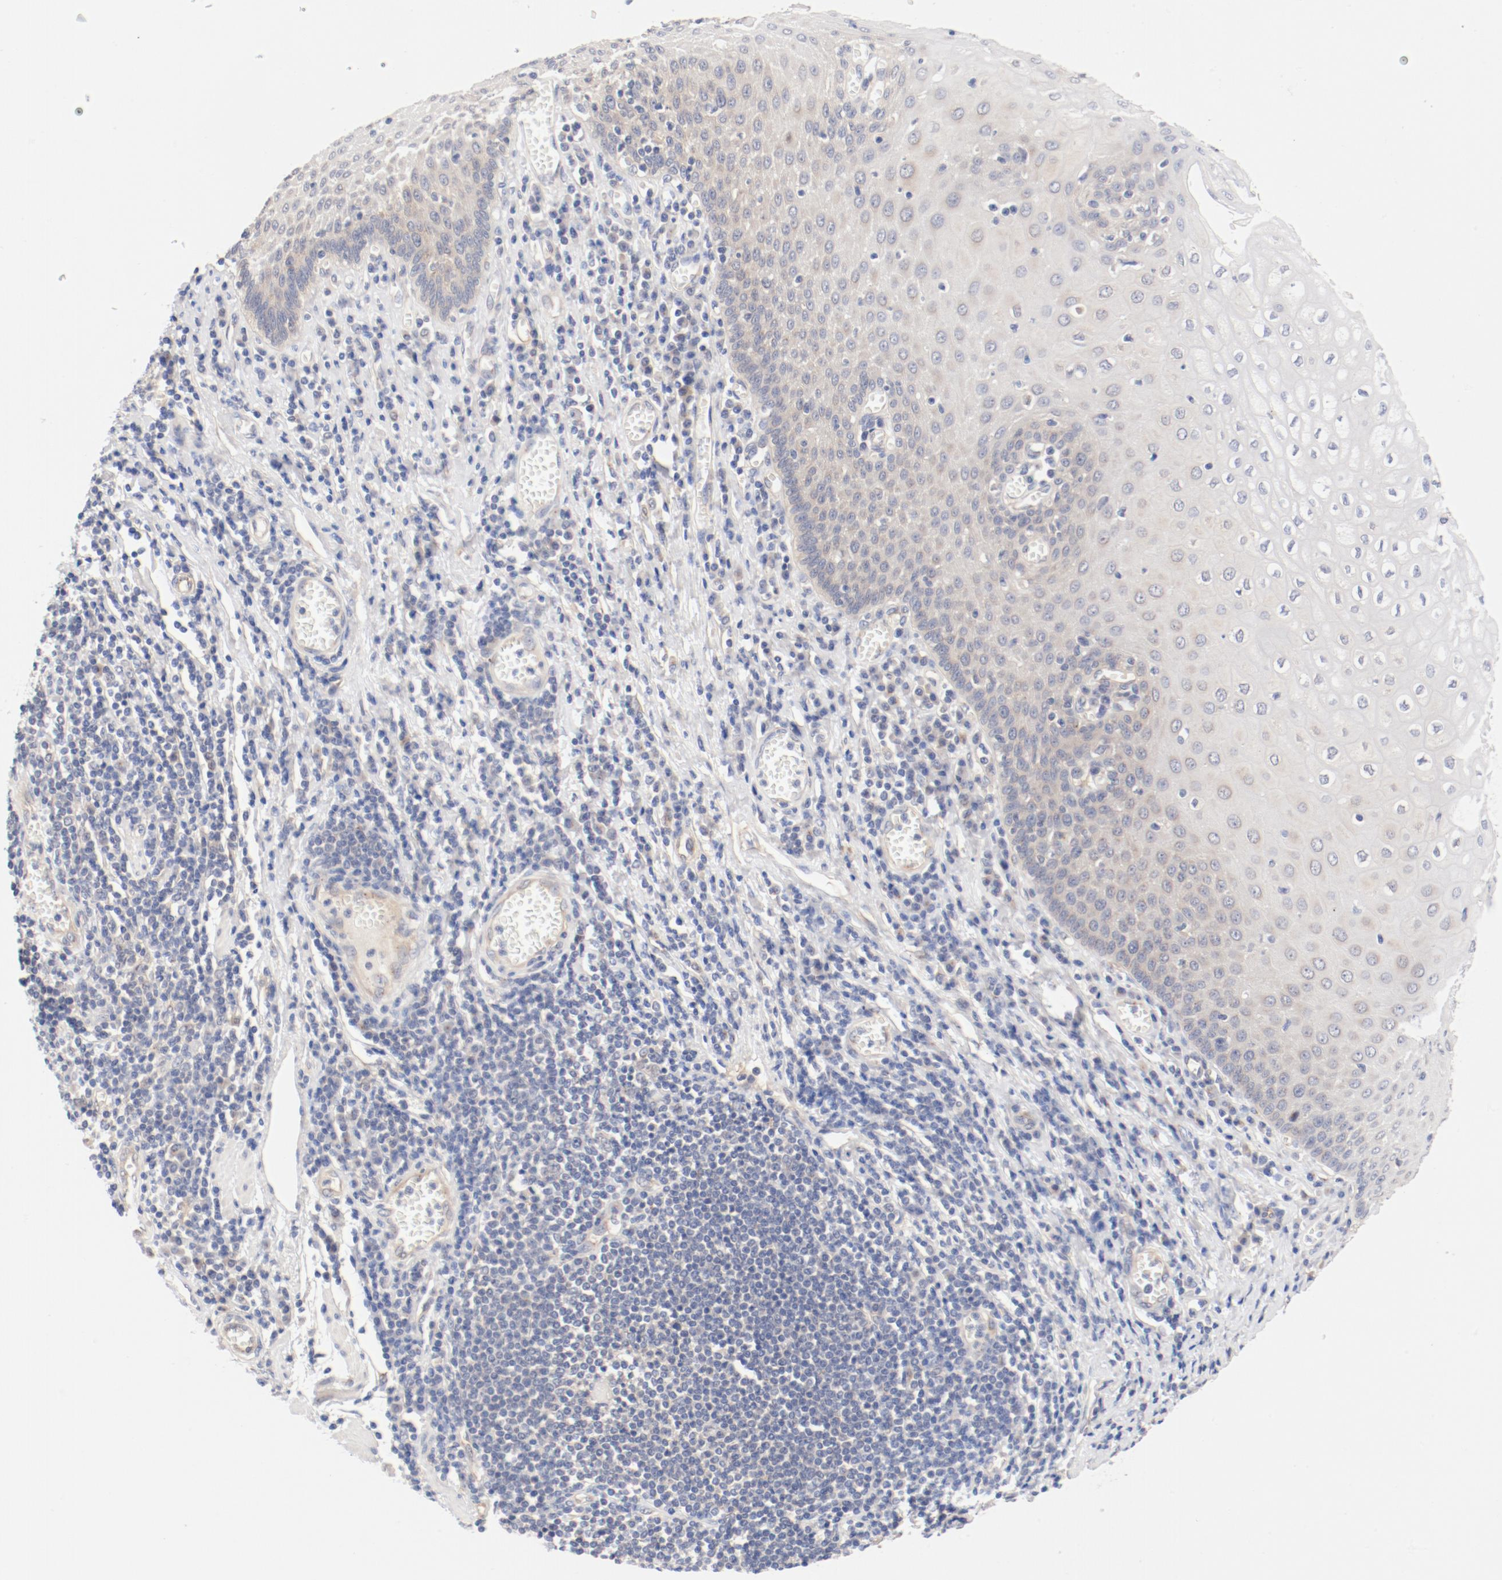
{"staining": {"intensity": "weak", "quantity": "<25%", "location": "cytoplasmic/membranous"}, "tissue": "esophagus", "cell_type": "Squamous epithelial cells", "image_type": "normal", "snomed": [{"axis": "morphology", "description": "Normal tissue, NOS"}, {"axis": "morphology", "description": "Squamous cell carcinoma, NOS"}, {"axis": "topography", "description": "Esophagus"}], "caption": "DAB (3,3'-diaminobenzidine) immunohistochemical staining of unremarkable human esophagus reveals no significant positivity in squamous epithelial cells.", "gene": "DYNC1H1", "patient": {"sex": "male", "age": 65}}